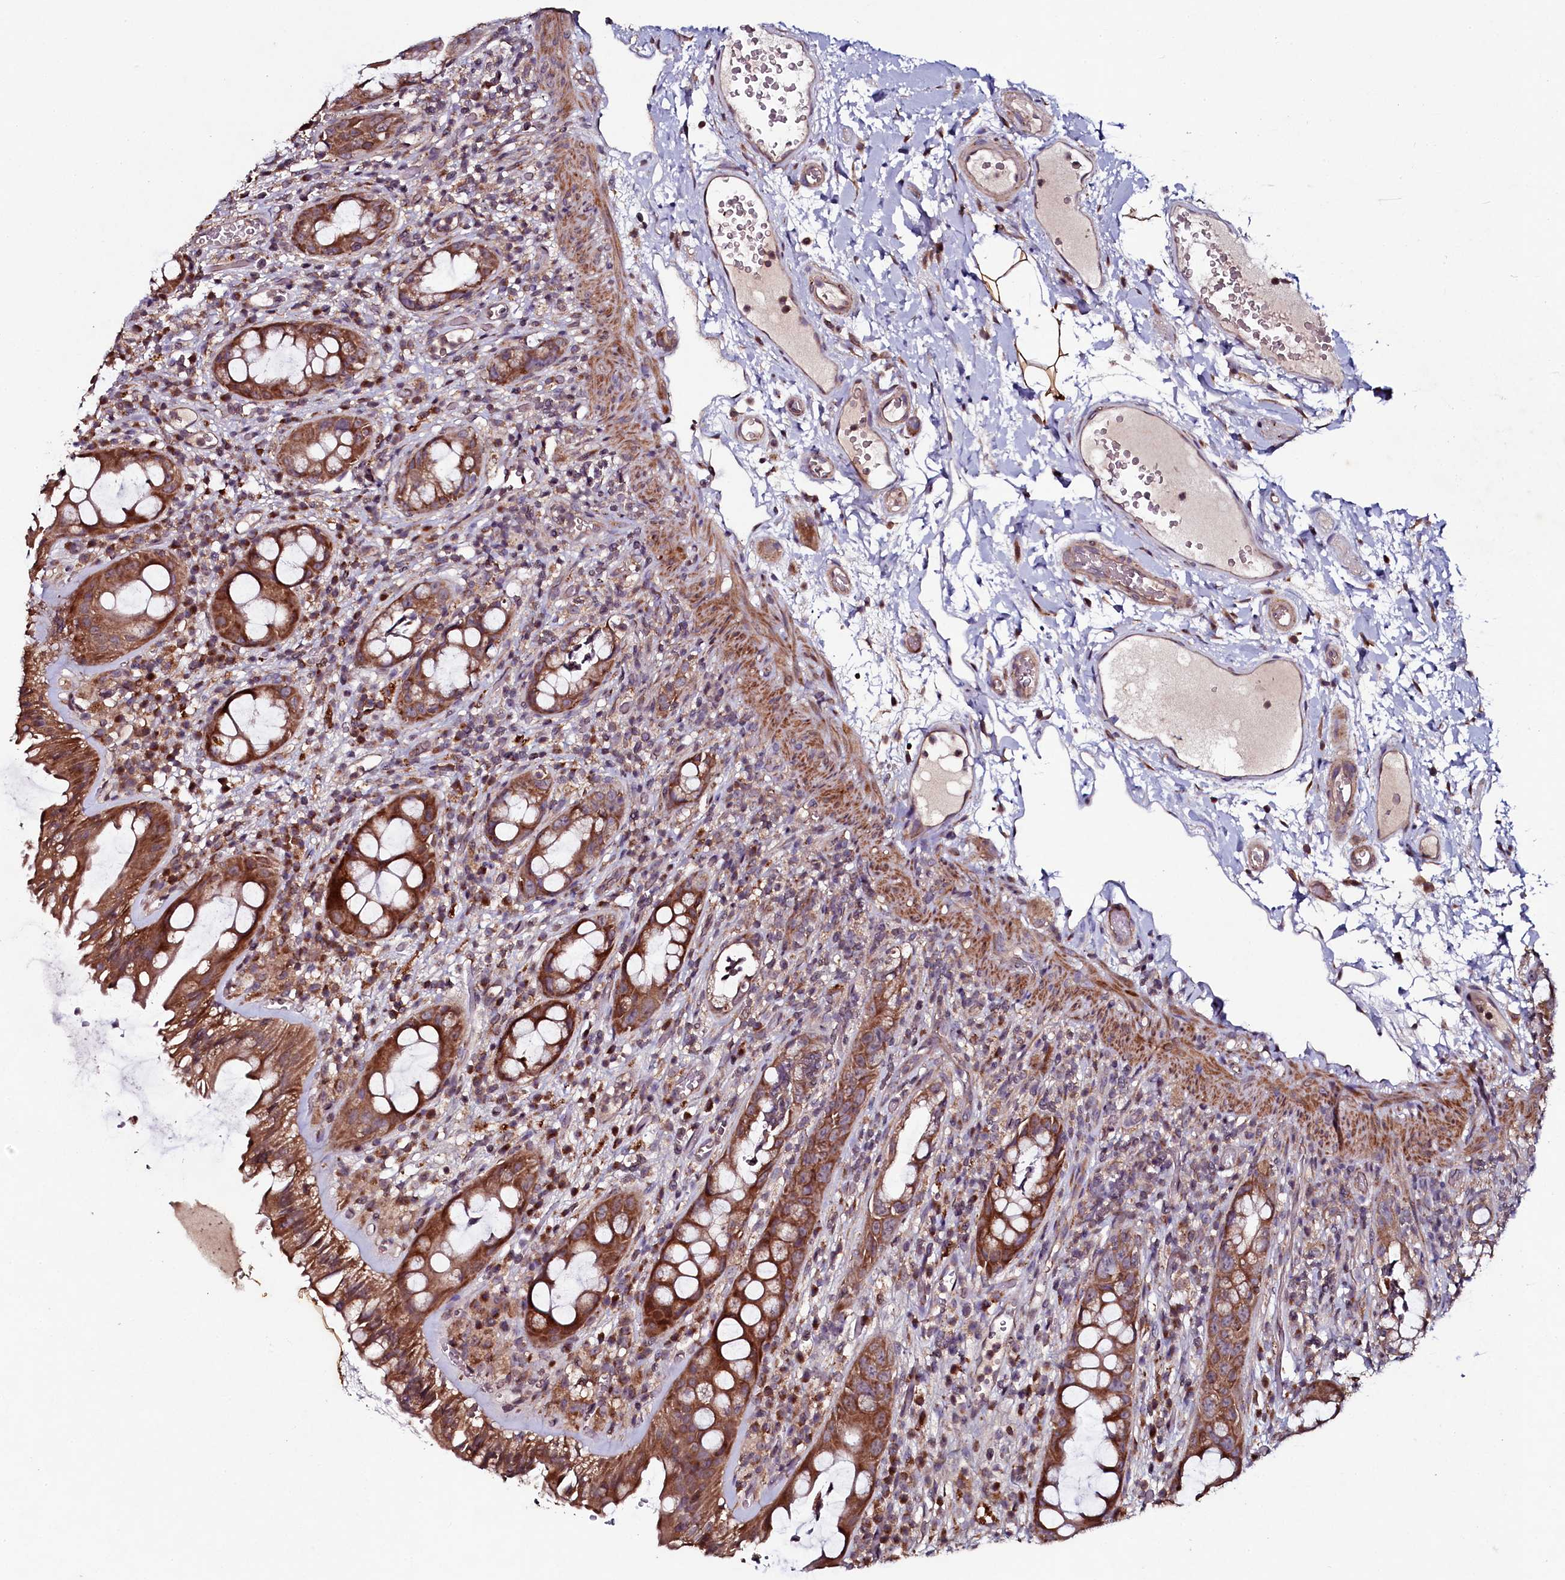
{"staining": {"intensity": "strong", "quantity": ">75%", "location": "cytoplasmic/membranous"}, "tissue": "rectum", "cell_type": "Glandular cells", "image_type": "normal", "snomed": [{"axis": "morphology", "description": "Normal tissue, NOS"}, {"axis": "topography", "description": "Rectum"}], "caption": "An image of human rectum stained for a protein demonstrates strong cytoplasmic/membranous brown staining in glandular cells. (DAB (3,3'-diaminobenzidine) = brown stain, brightfield microscopy at high magnification).", "gene": "SEC24C", "patient": {"sex": "female", "age": 57}}